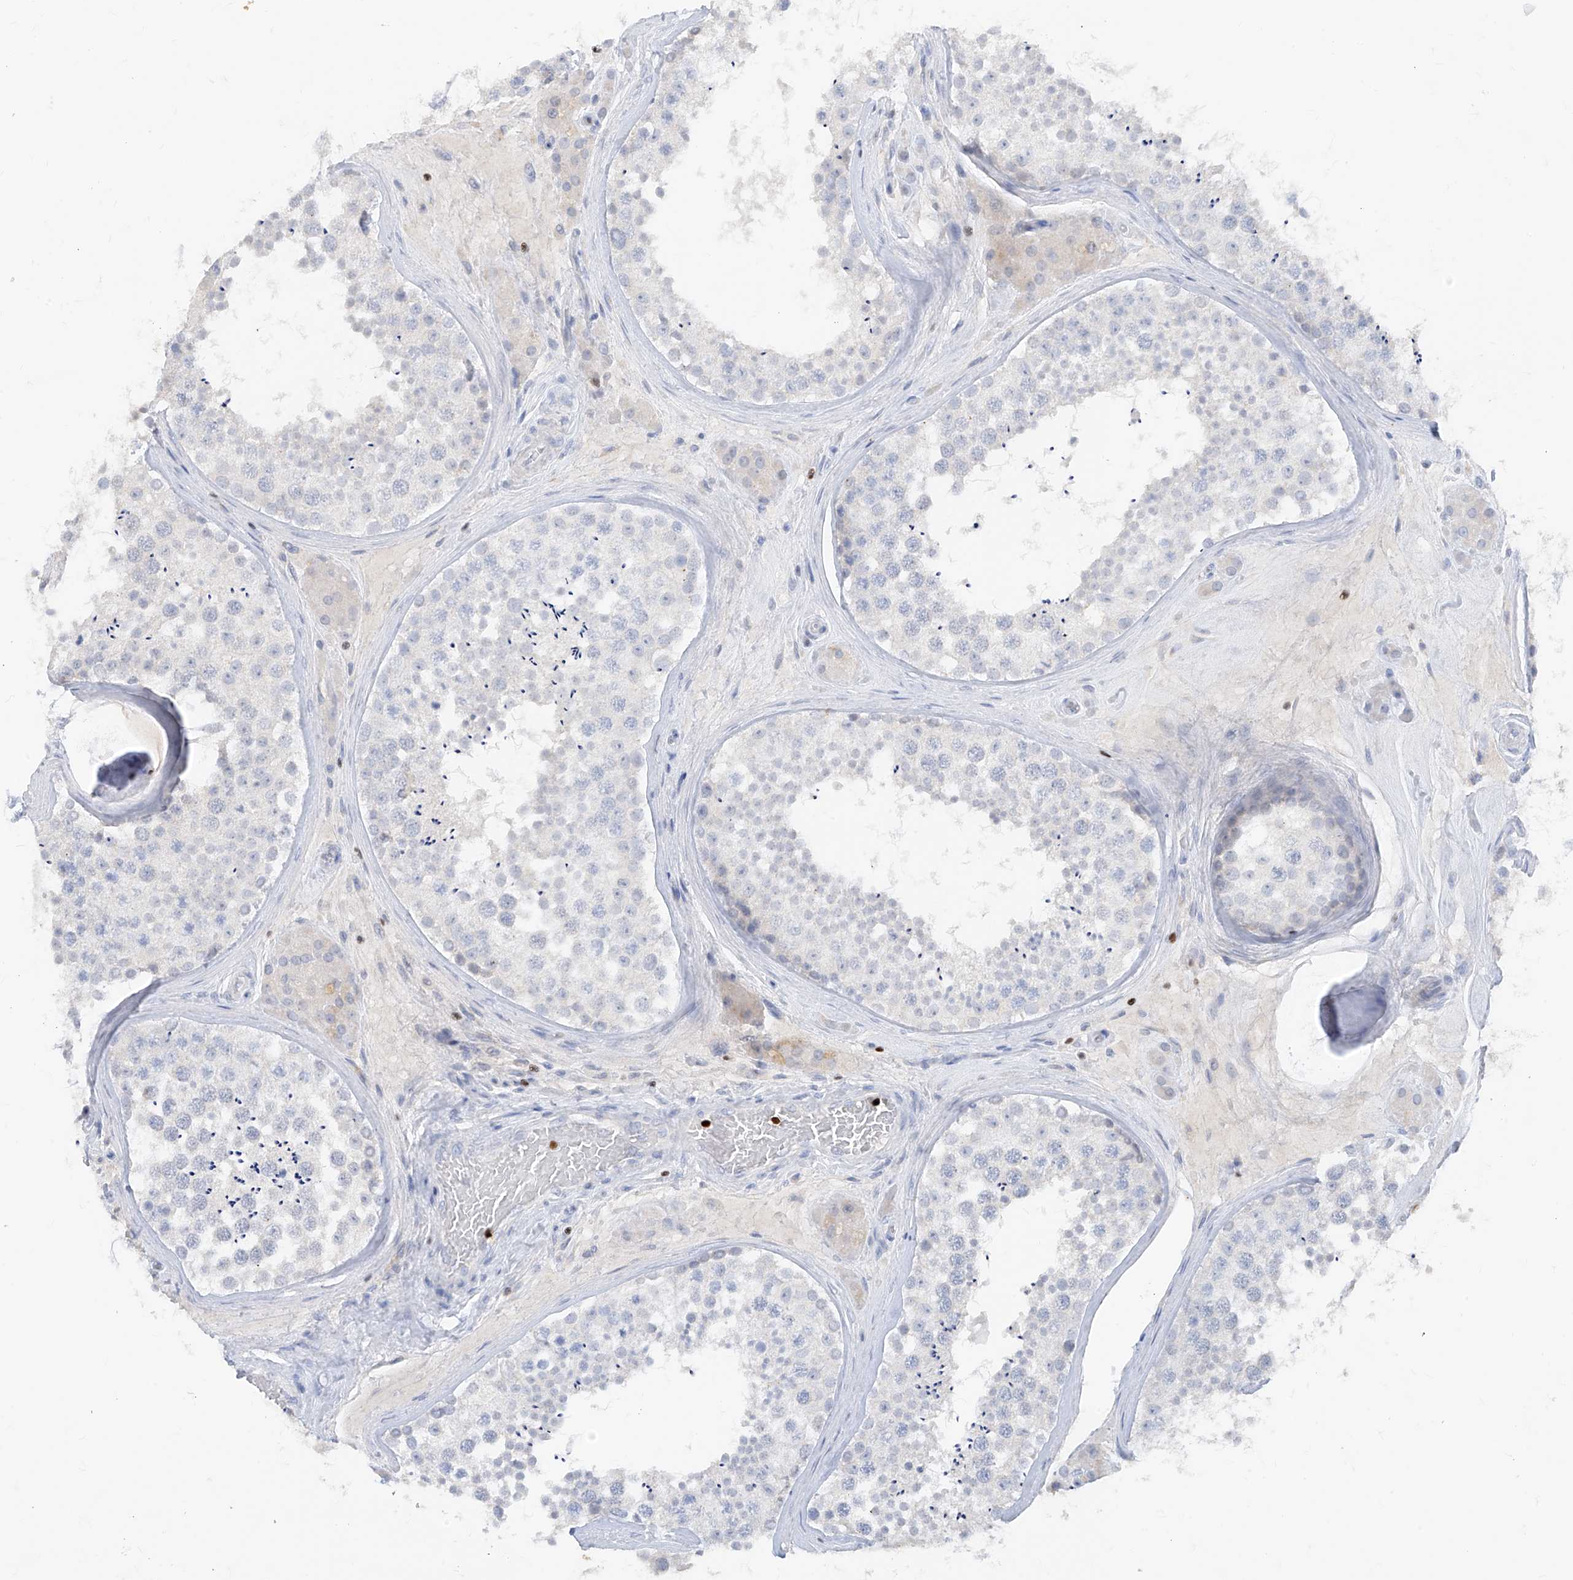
{"staining": {"intensity": "weak", "quantity": "<25%", "location": "cytoplasmic/membranous"}, "tissue": "testis", "cell_type": "Cells in seminiferous ducts", "image_type": "normal", "snomed": [{"axis": "morphology", "description": "Normal tissue, NOS"}, {"axis": "topography", "description": "Testis"}], "caption": "This is a image of immunohistochemistry (IHC) staining of unremarkable testis, which shows no expression in cells in seminiferous ducts. (Brightfield microscopy of DAB (3,3'-diaminobenzidine) IHC at high magnification).", "gene": "TBX21", "patient": {"sex": "male", "age": 46}}